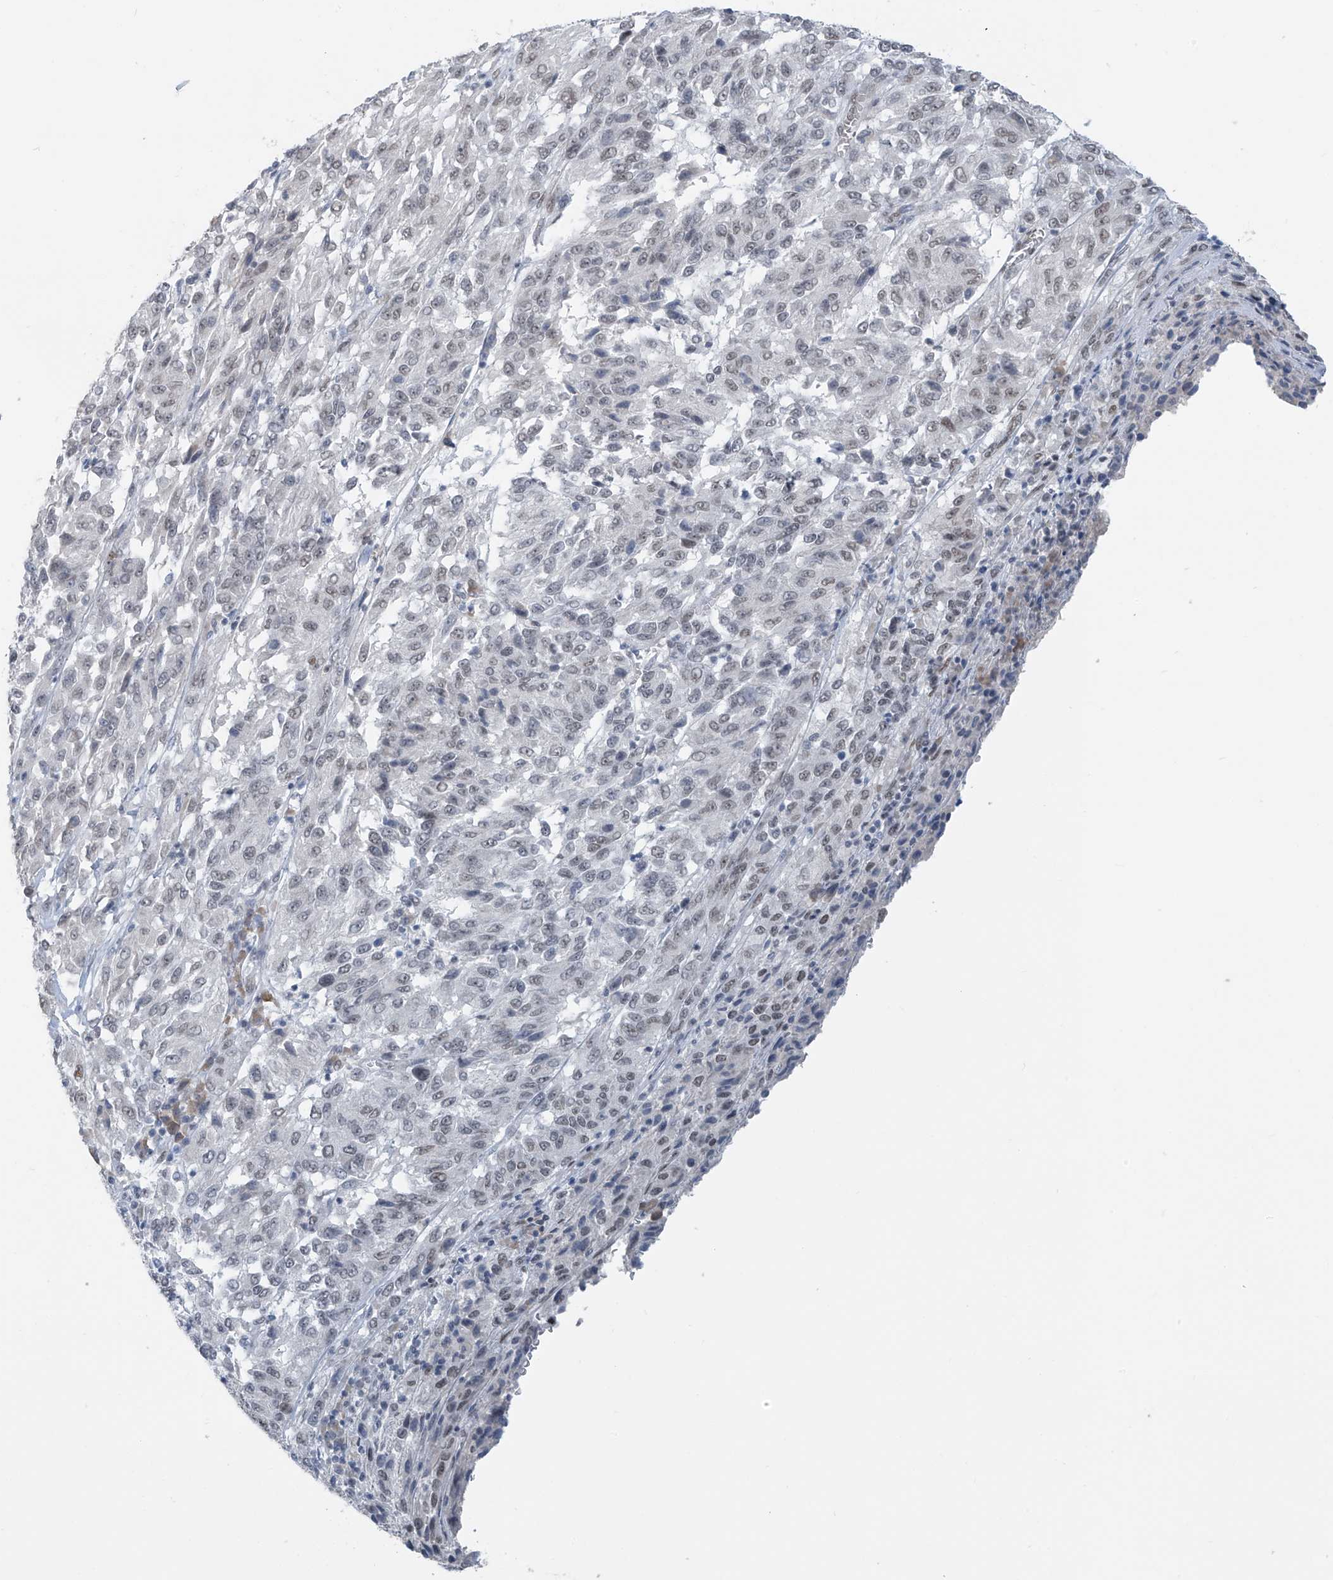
{"staining": {"intensity": "negative", "quantity": "none", "location": "none"}, "tissue": "melanoma", "cell_type": "Tumor cells", "image_type": "cancer", "snomed": [{"axis": "morphology", "description": "Malignant melanoma, Metastatic site"}, {"axis": "topography", "description": "Lung"}], "caption": "This is an immunohistochemistry histopathology image of malignant melanoma (metastatic site). There is no staining in tumor cells.", "gene": "MCM9", "patient": {"sex": "male", "age": 64}}